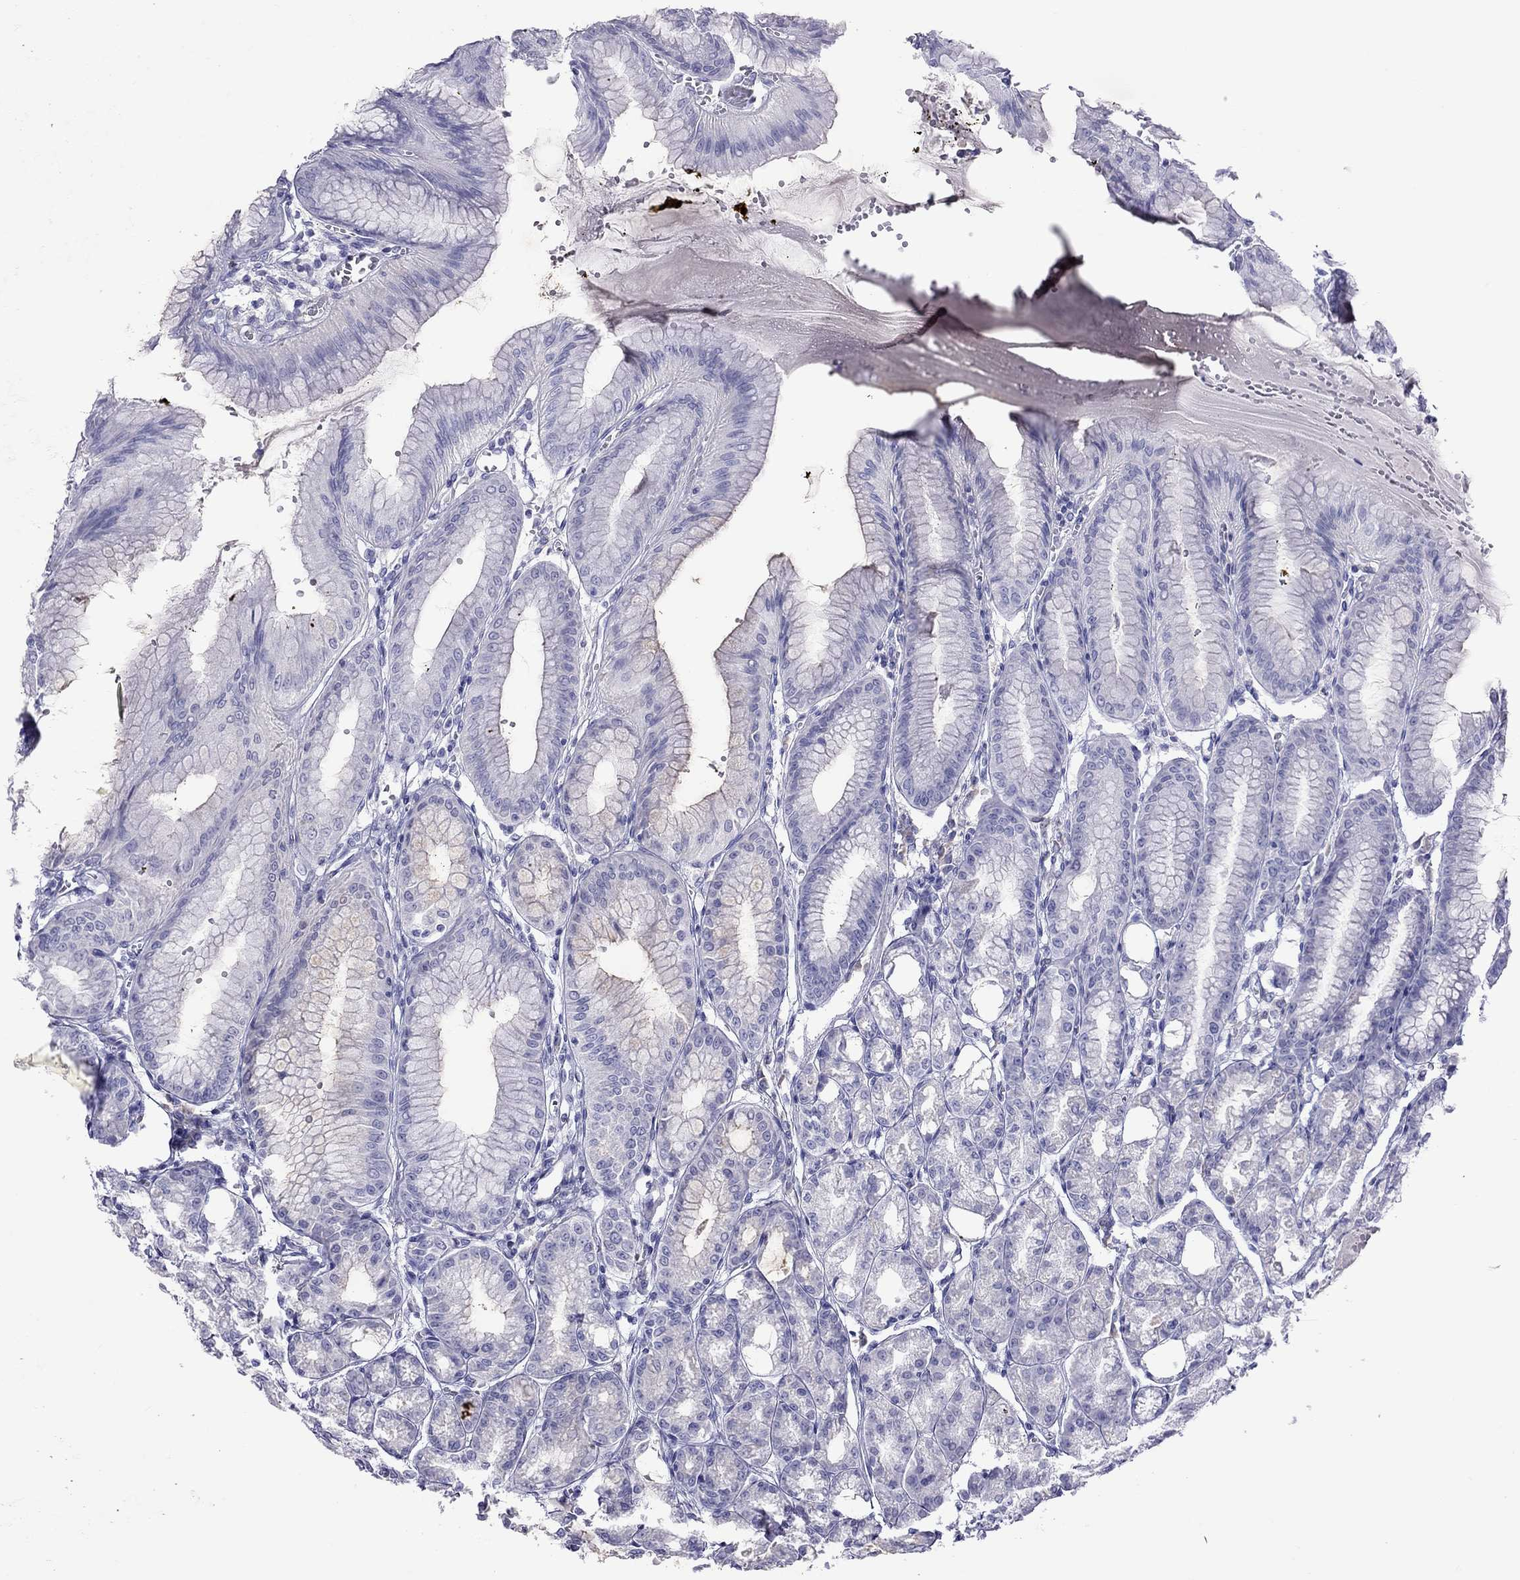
{"staining": {"intensity": "negative", "quantity": "none", "location": "none"}, "tissue": "stomach", "cell_type": "Glandular cells", "image_type": "normal", "snomed": [{"axis": "morphology", "description": "Normal tissue, NOS"}, {"axis": "topography", "description": "Stomach, lower"}], "caption": "Protein analysis of unremarkable stomach shows no significant staining in glandular cells.", "gene": "STAG3", "patient": {"sex": "male", "age": 71}}